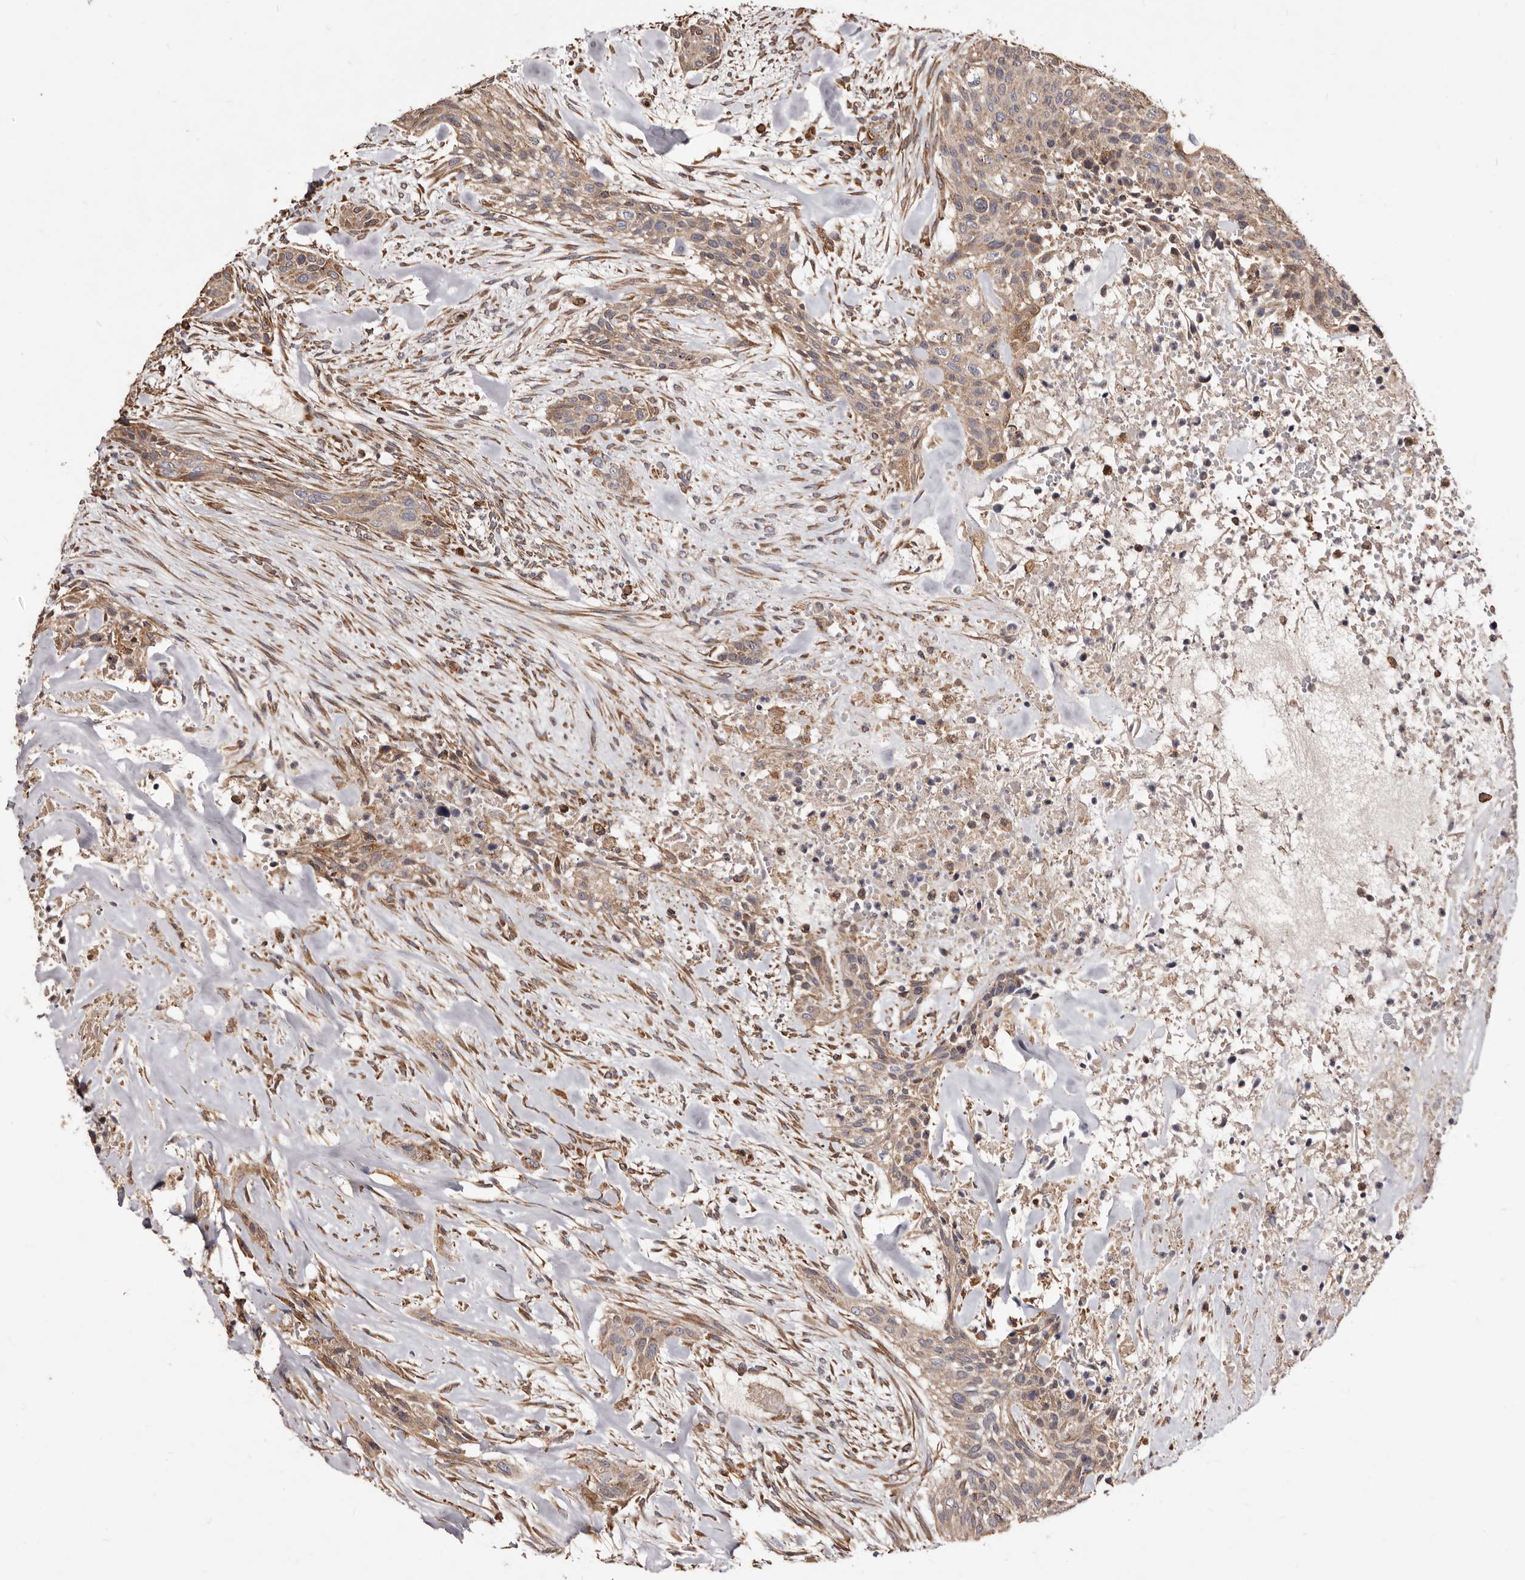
{"staining": {"intensity": "weak", "quantity": ">75%", "location": "cytoplasmic/membranous"}, "tissue": "urothelial cancer", "cell_type": "Tumor cells", "image_type": "cancer", "snomed": [{"axis": "morphology", "description": "Urothelial carcinoma, High grade"}, {"axis": "topography", "description": "Urinary bladder"}], "caption": "Immunohistochemical staining of high-grade urothelial carcinoma exhibits low levels of weak cytoplasmic/membranous positivity in approximately >75% of tumor cells.", "gene": "STEAP2", "patient": {"sex": "male", "age": 35}}